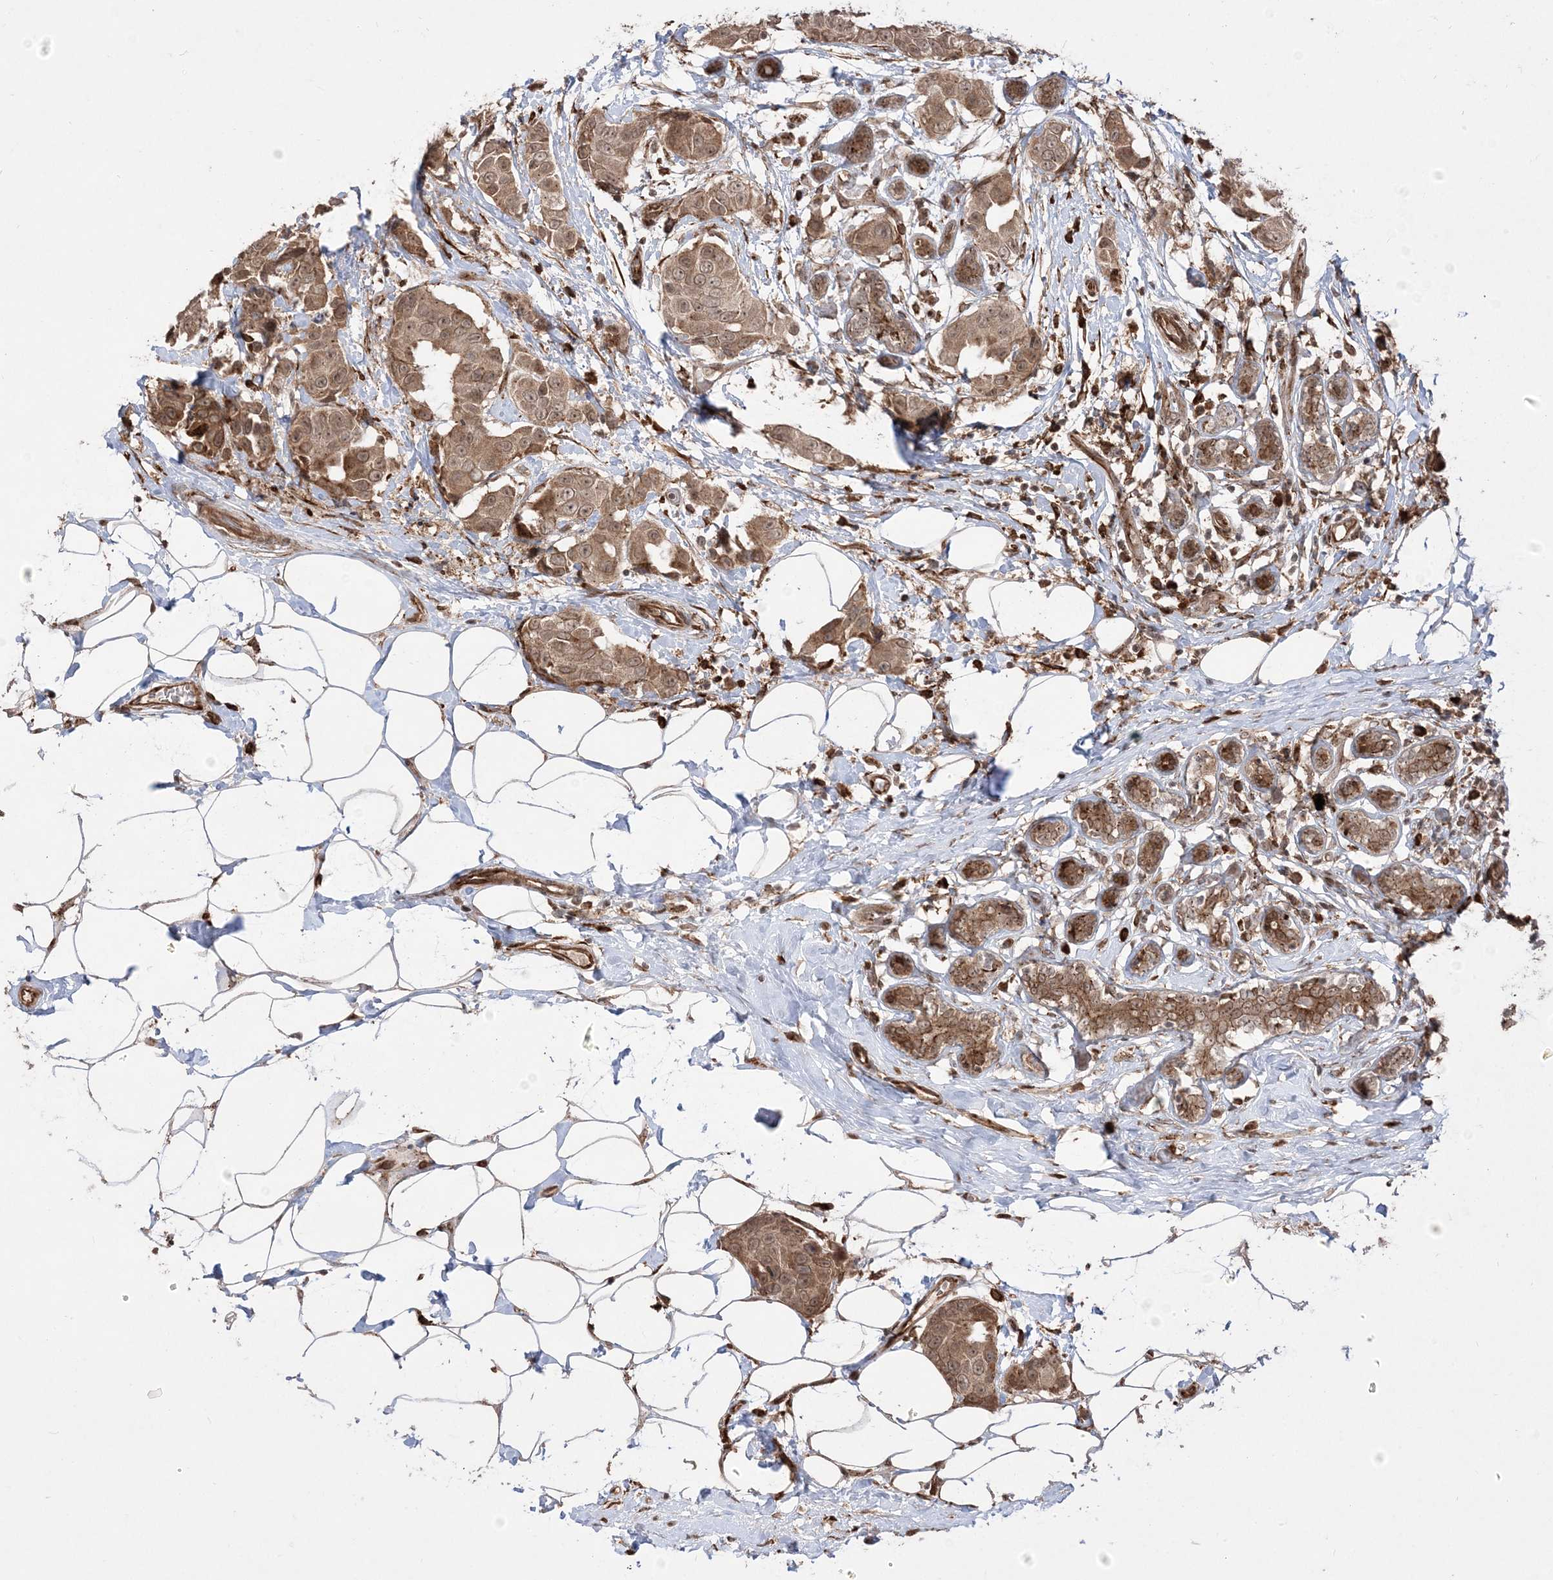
{"staining": {"intensity": "moderate", "quantity": ">75%", "location": "cytoplasmic/membranous,nuclear"}, "tissue": "breast cancer", "cell_type": "Tumor cells", "image_type": "cancer", "snomed": [{"axis": "morphology", "description": "Normal tissue, NOS"}, {"axis": "morphology", "description": "Duct carcinoma"}, {"axis": "topography", "description": "Breast"}], "caption": "Immunohistochemistry (IHC) (DAB (3,3'-diaminobenzidine)) staining of human breast cancer (intraductal carcinoma) reveals moderate cytoplasmic/membranous and nuclear protein expression in approximately >75% of tumor cells.", "gene": "EPC2", "patient": {"sex": "female", "age": 39}}